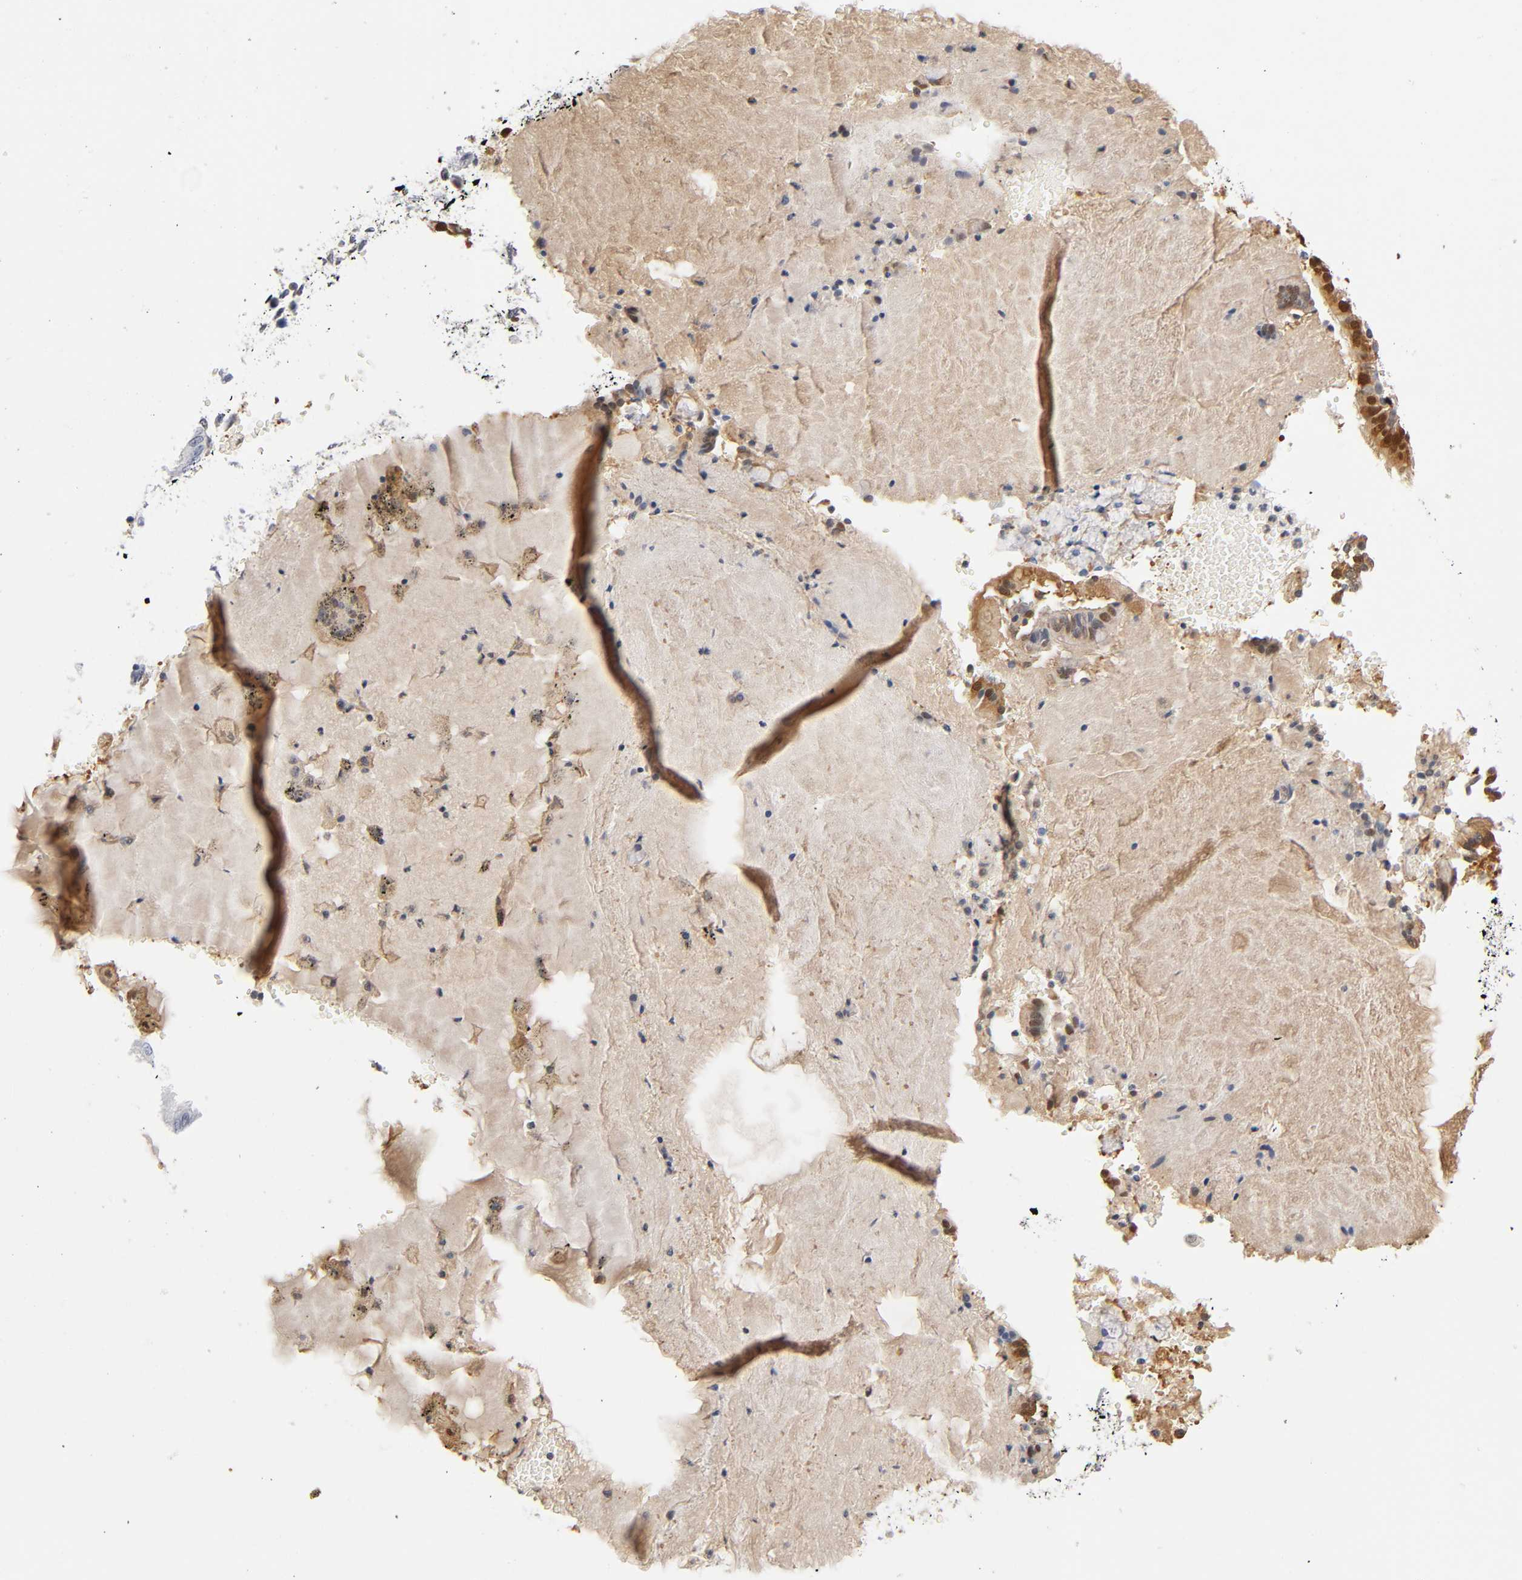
{"staining": {"intensity": "strong", "quantity": ">75%", "location": "cytoplasmic/membranous"}, "tissue": "bronchus", "cell_type": "Respiratory epithelial cells", "image_type": "normal", "snomed": [{"axis": "morphology", "description": "Normal tissue, NOS"}, {"axis": "topography", "description": "Bronchus"}, {"axis": "topography", "description": "Lung"}], "caption": "Normal bronchus displays strong cytoplasmic/membranous positivity in approximately >75% of respiratory epithelial cells, visualized by immunohistochemistry.", "gene": "DFFB", "patient": {"sex": "female", "age": 56}}